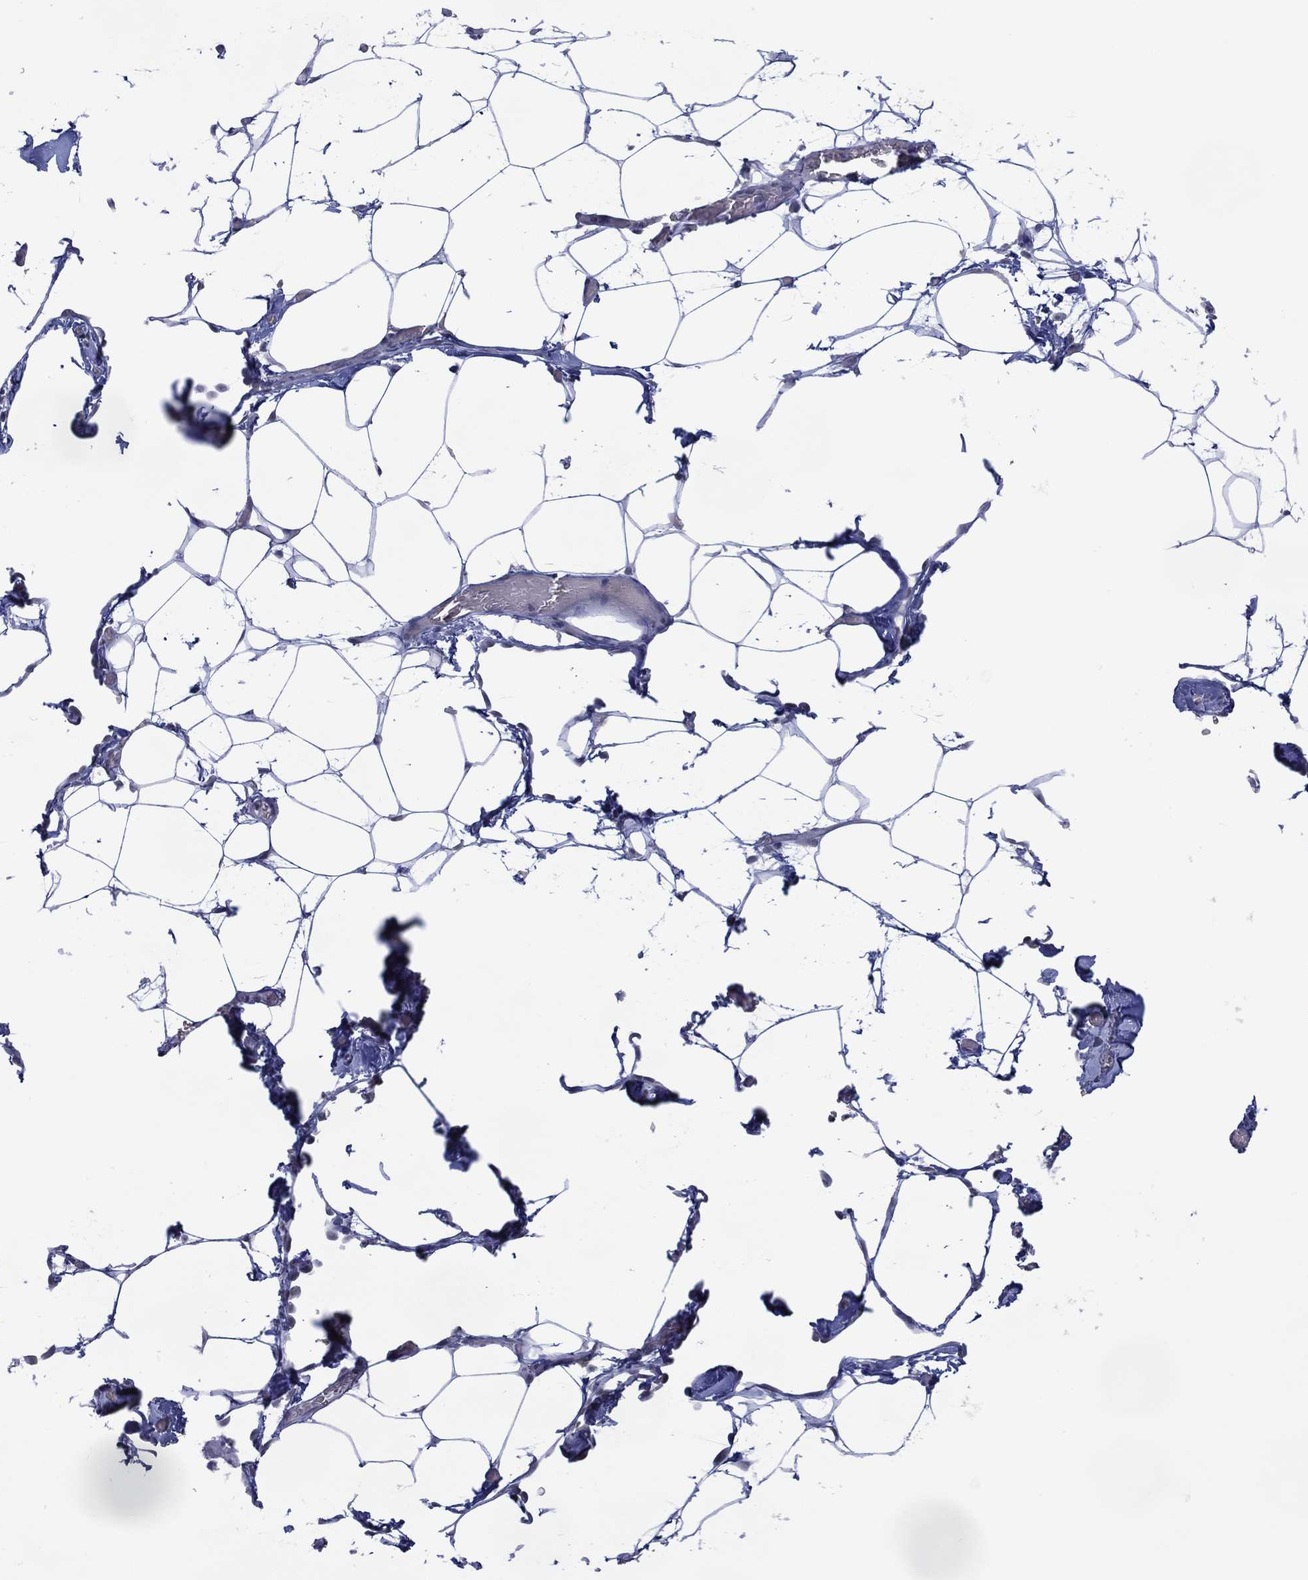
{"staining": {"intensity": "negative", "quantity": "none", "location": "none"}, "tissue": "adipose tissue", "cell_type": "Adipocytes", "image_type": "normal", "snomed": [{"axis": "morphology", "description": "Normal tissue, NOS"}, {"axis": "topography", "description": "Adipose tissue"}], "caption": "A micrograph of human adipose tissue is negative for staining in adipocytes. (Immunohistochemistry (ihc), brightfield microscopy, high magnification).", "gene": "EHMT1", "patient": {"sex": "male", "age": 57}}